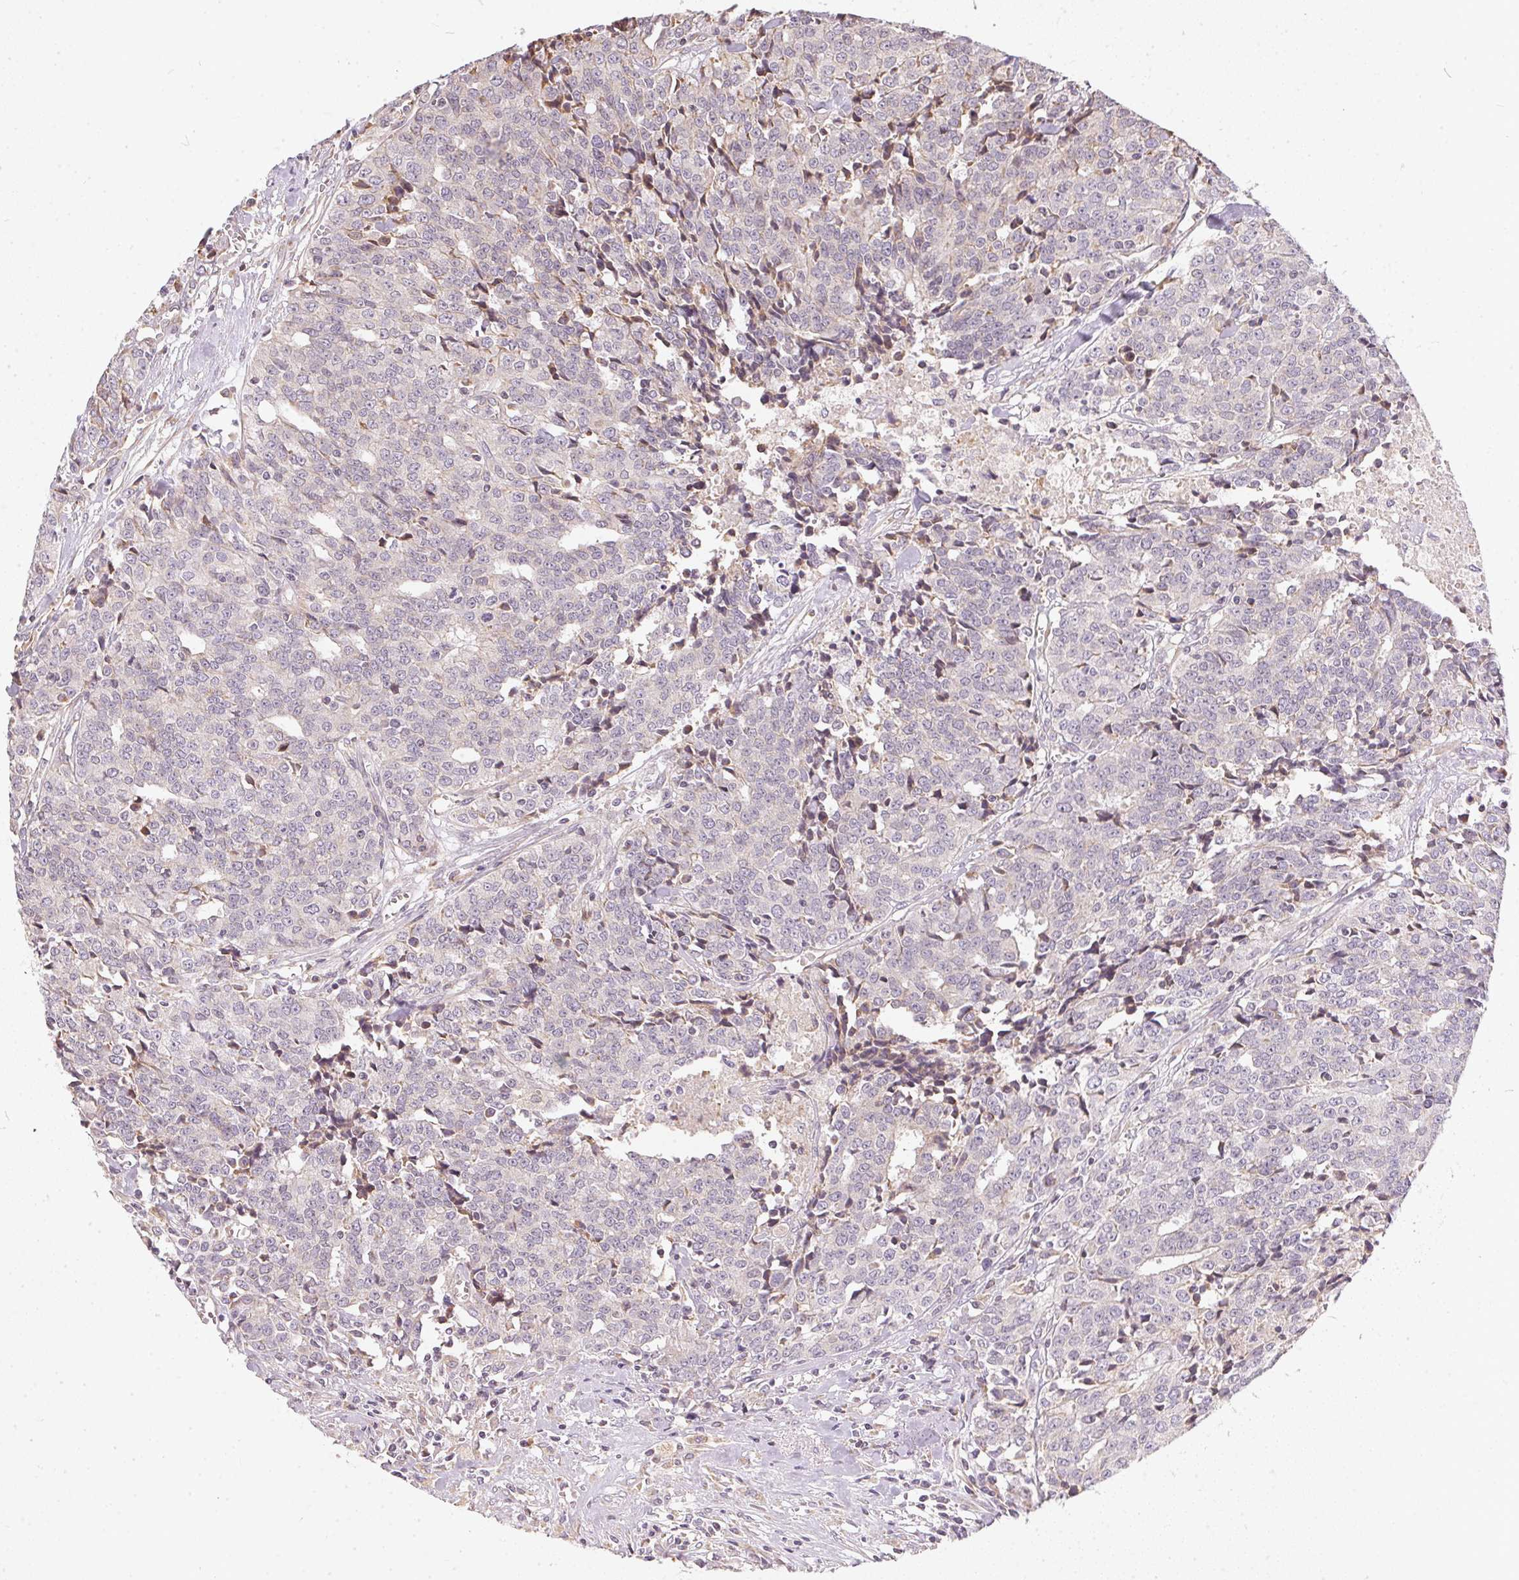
{"staining": {"intensity": "negative", "quantity": "none", "location": "none"}, "tissue": "prostate cancer", "cell_type": "Tumor cells", "image_type": "cancer", "snomed": [{"axis": "morphology", "description": "Adenocarcinoma, High grade"}, {"axis": "topography", "description": "Prostate and seminal vesicle, NOS"}], "caption": "Prostate high-grade adenocarcinoma was stained to show a protein in brown. There is no significant positivity in tumor cells. Nuclei are stained in blue.", "gene": "VWA5B2", "patient": {"sex": "male", "age": 60}}